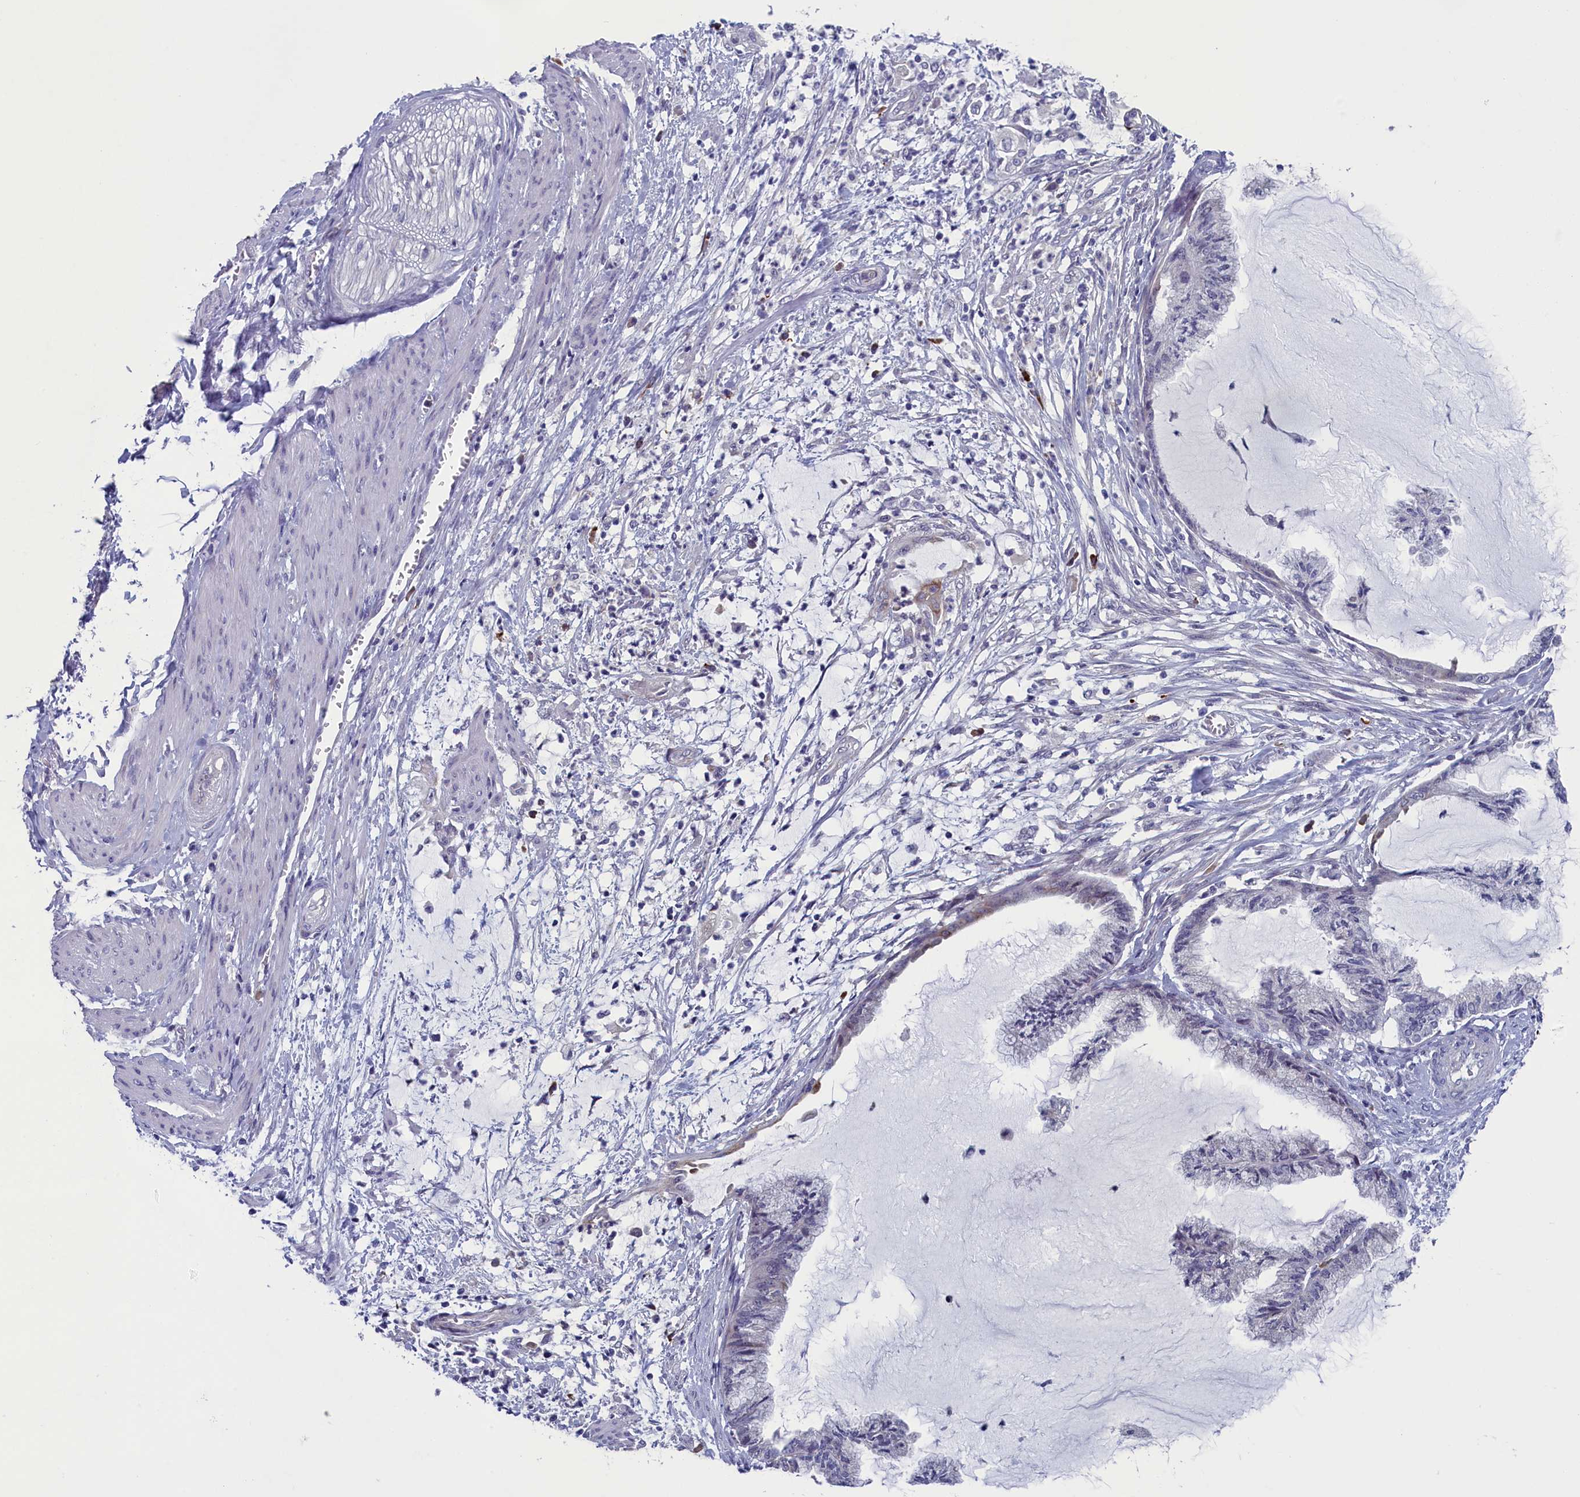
{"staining": {"intensity": "negative", "quantity": "none", "location": "none"}, "tissue": "endometrial cancer", "cell_type": "Tumor cells", "image_type": "cancer", "snomed": [{"axis": "morphology", "description": "Adenocarcinoma, NOS"}, {"axis": "topography", "description": "Endometrium"}], "caption": "Tumor cells are negative for protein expression in human endometrial adenocarcinoma.", "gene": "CNEP1R1", "patient": {"sex": "female", "age": 86}}